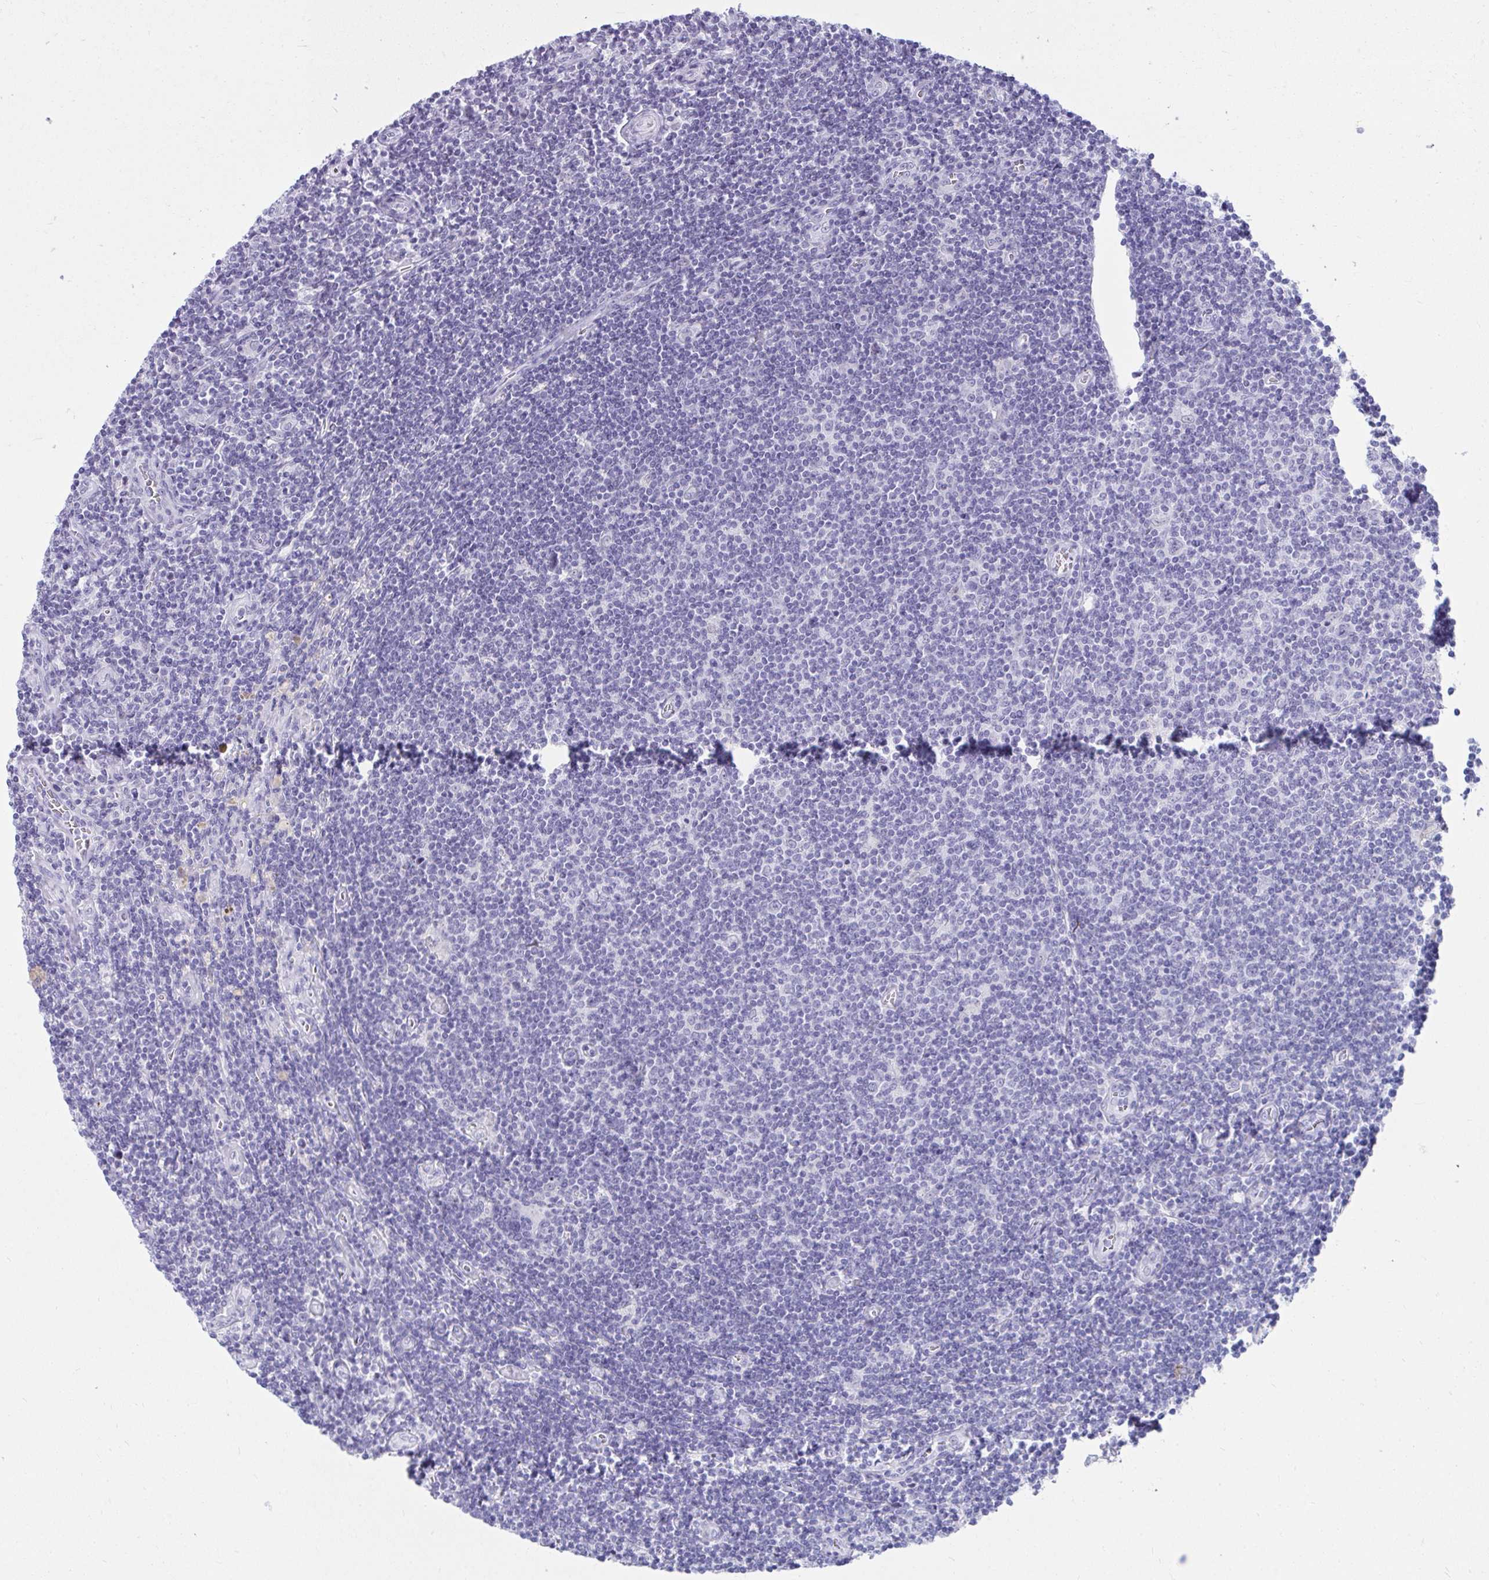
{"staining": {"intensity": "negative", "quantity": "none", "location": "none"}, "tissue": "lymphoma", "cell_type": "Tumor cells", "image_type": "cancer", "snomed": [{"axis": "morphology", "description": "Hodgkin's disease, NOS"}, {"axis": "topography", "description": "Lymph node"}], "caption": "This is an IHC image of lymphoma. There is no positivity in tumor cells.", "gene": "OR5F1", "patient": {"sex": "male", "age": 40}}